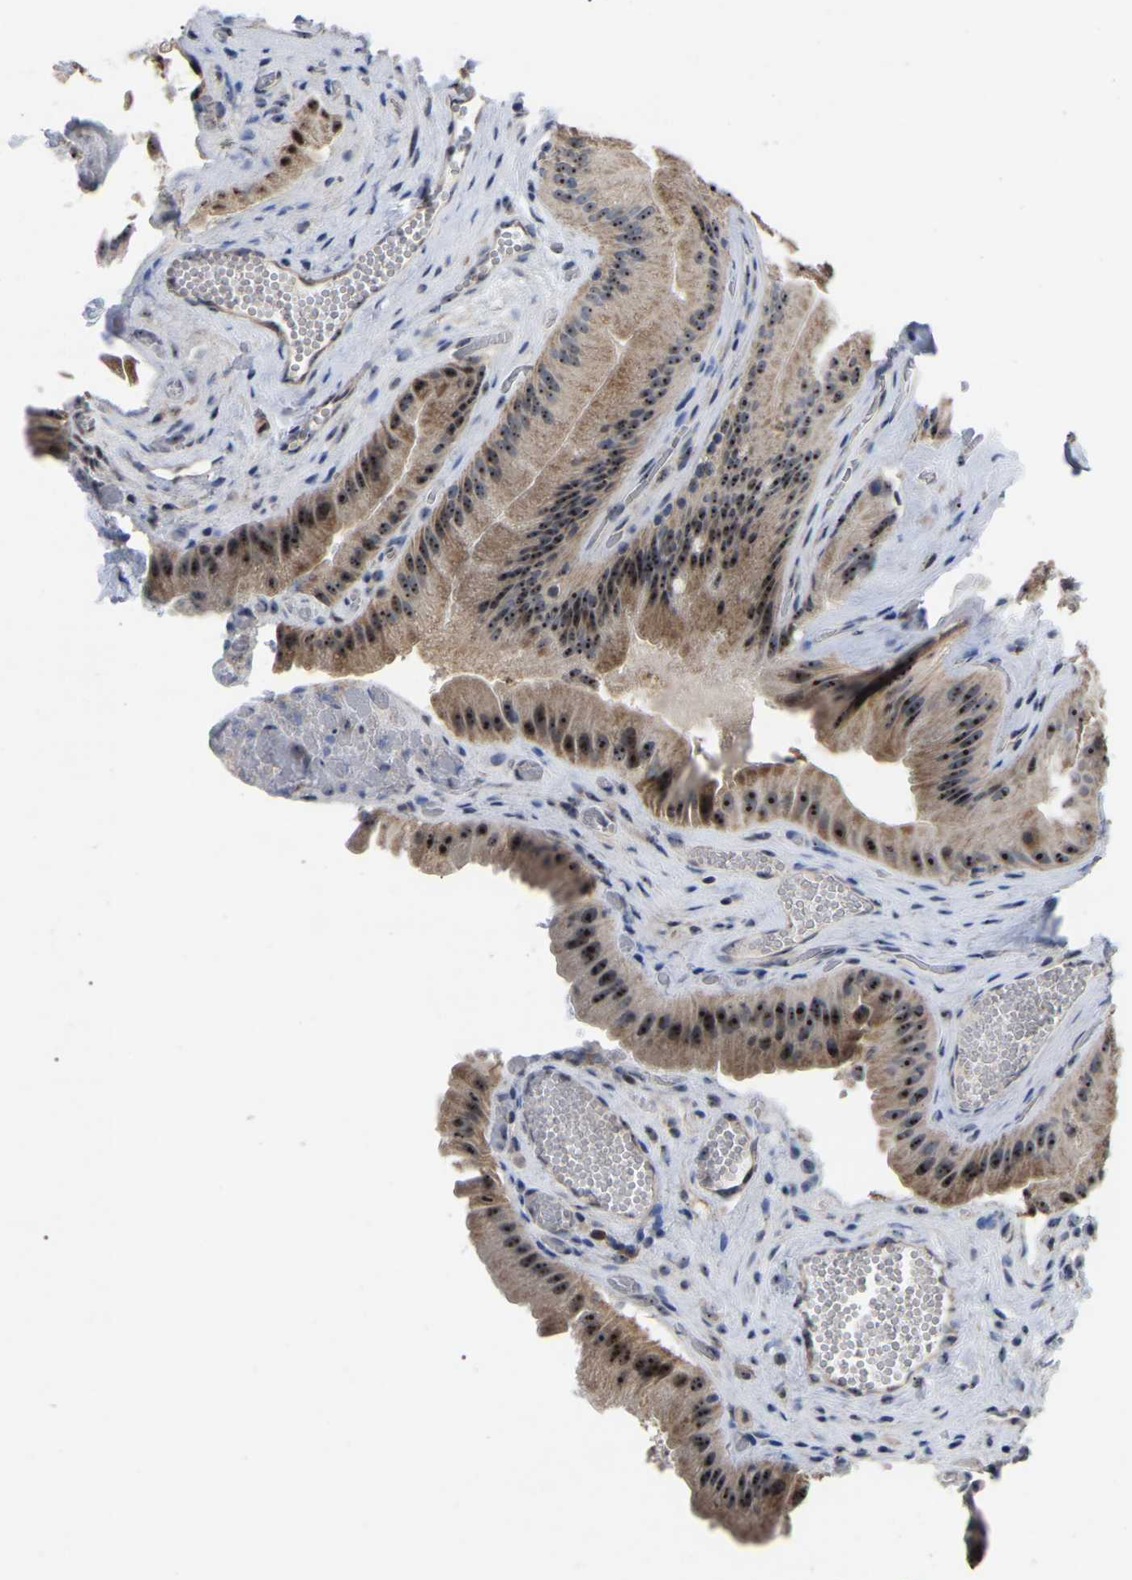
{"staining": {"intensity": "strong", "quantity": ">75%", "location": "cytoplasmic/membranous,nuclear"}, "tissue": "gallbladder", "cell_type": "Glandular cells", "image_type": "normal", "snomed": [{"axis": "morphology", "description": "Normal tissue, NOS"}, {"axis": "topography", "description": "Gallbladder"}], "caption": "Strong cytoplasmic/membranous,nuclear positivity for a protein is present in about >75% of glandular cells of normal gallbladder using immunohistochemistry.", "gene": "NOP53", "patient": {"sex": "male", "age": 49}}